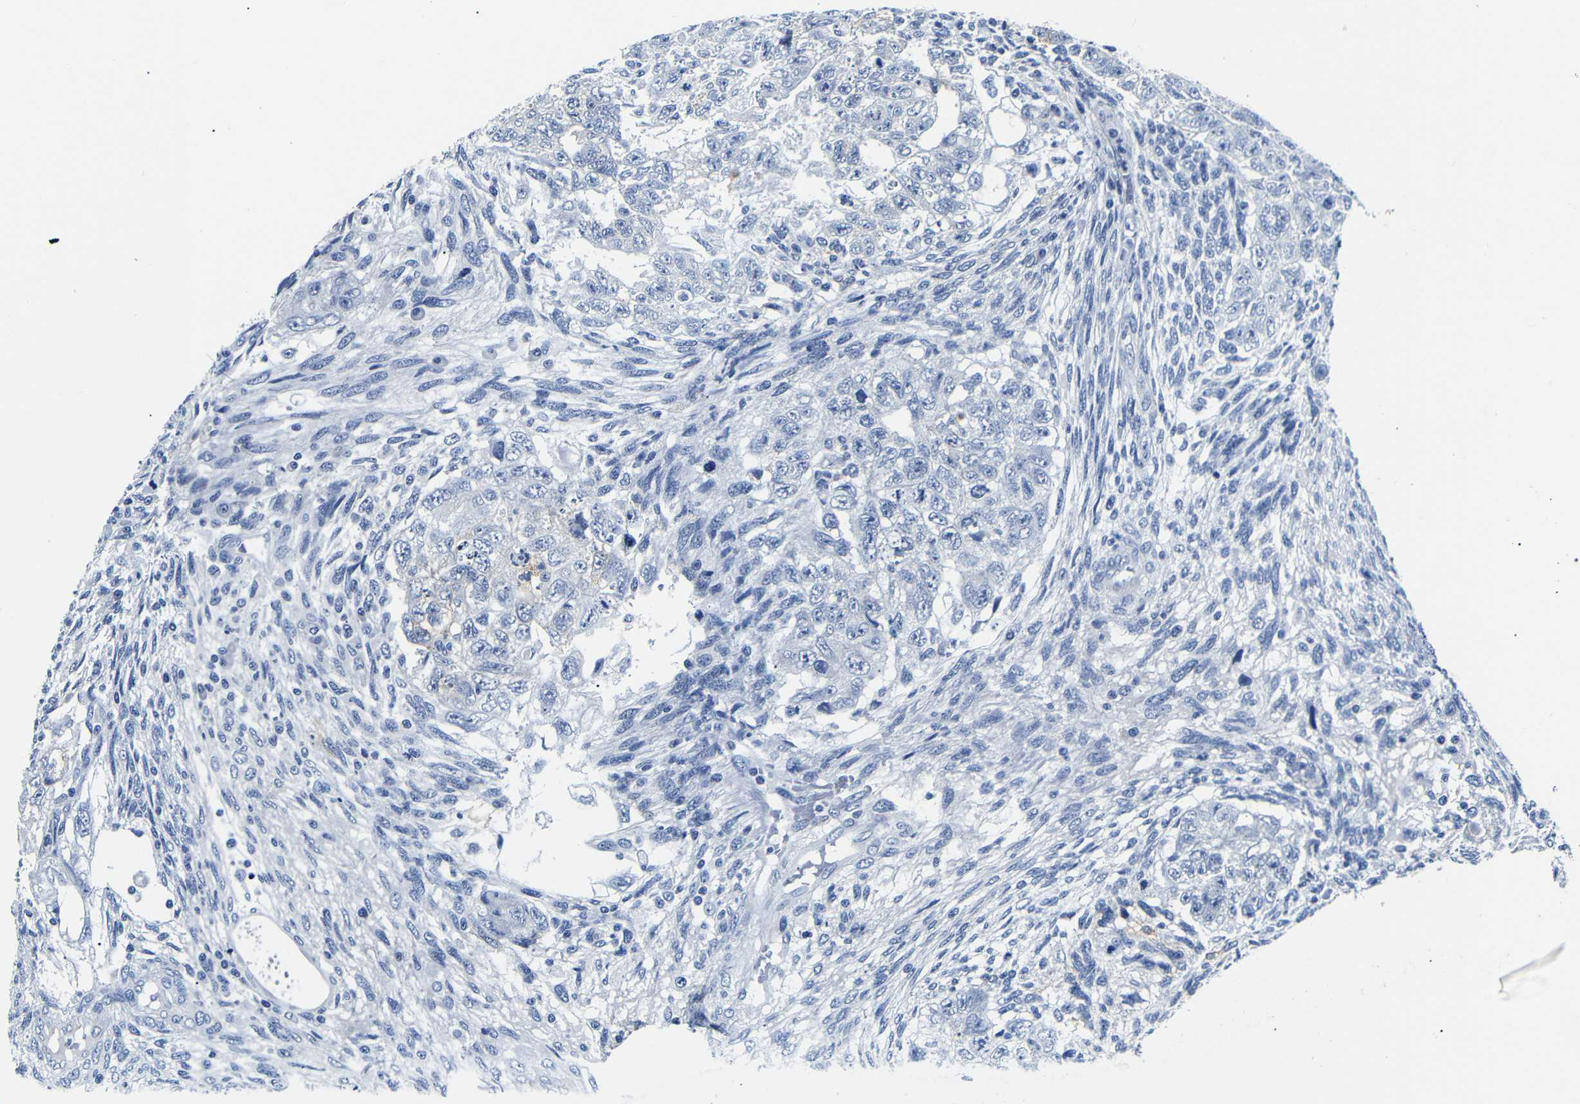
{"staining": {"intensity": "negative", "quantity": "none", "location": "none"}, "tissue": "testis cancer", "cell_type": "Tumor cells", "image_type": "cancer", "snomed": [{"axis": "morphology", "description": "Normal tissue, NOS"}, {"axis": "morphology", "description": "Carcinoma, Embryonal, NOS"}, {"axis": "topography", "description": "Testis"}], "caption": "Immunohistochemical staining of human testis cancer (embryonal carcinoma) displays no significant positivity in tumor cells.", "gene": "GAP43", "patient": {"sex": "male", "age": 36}}